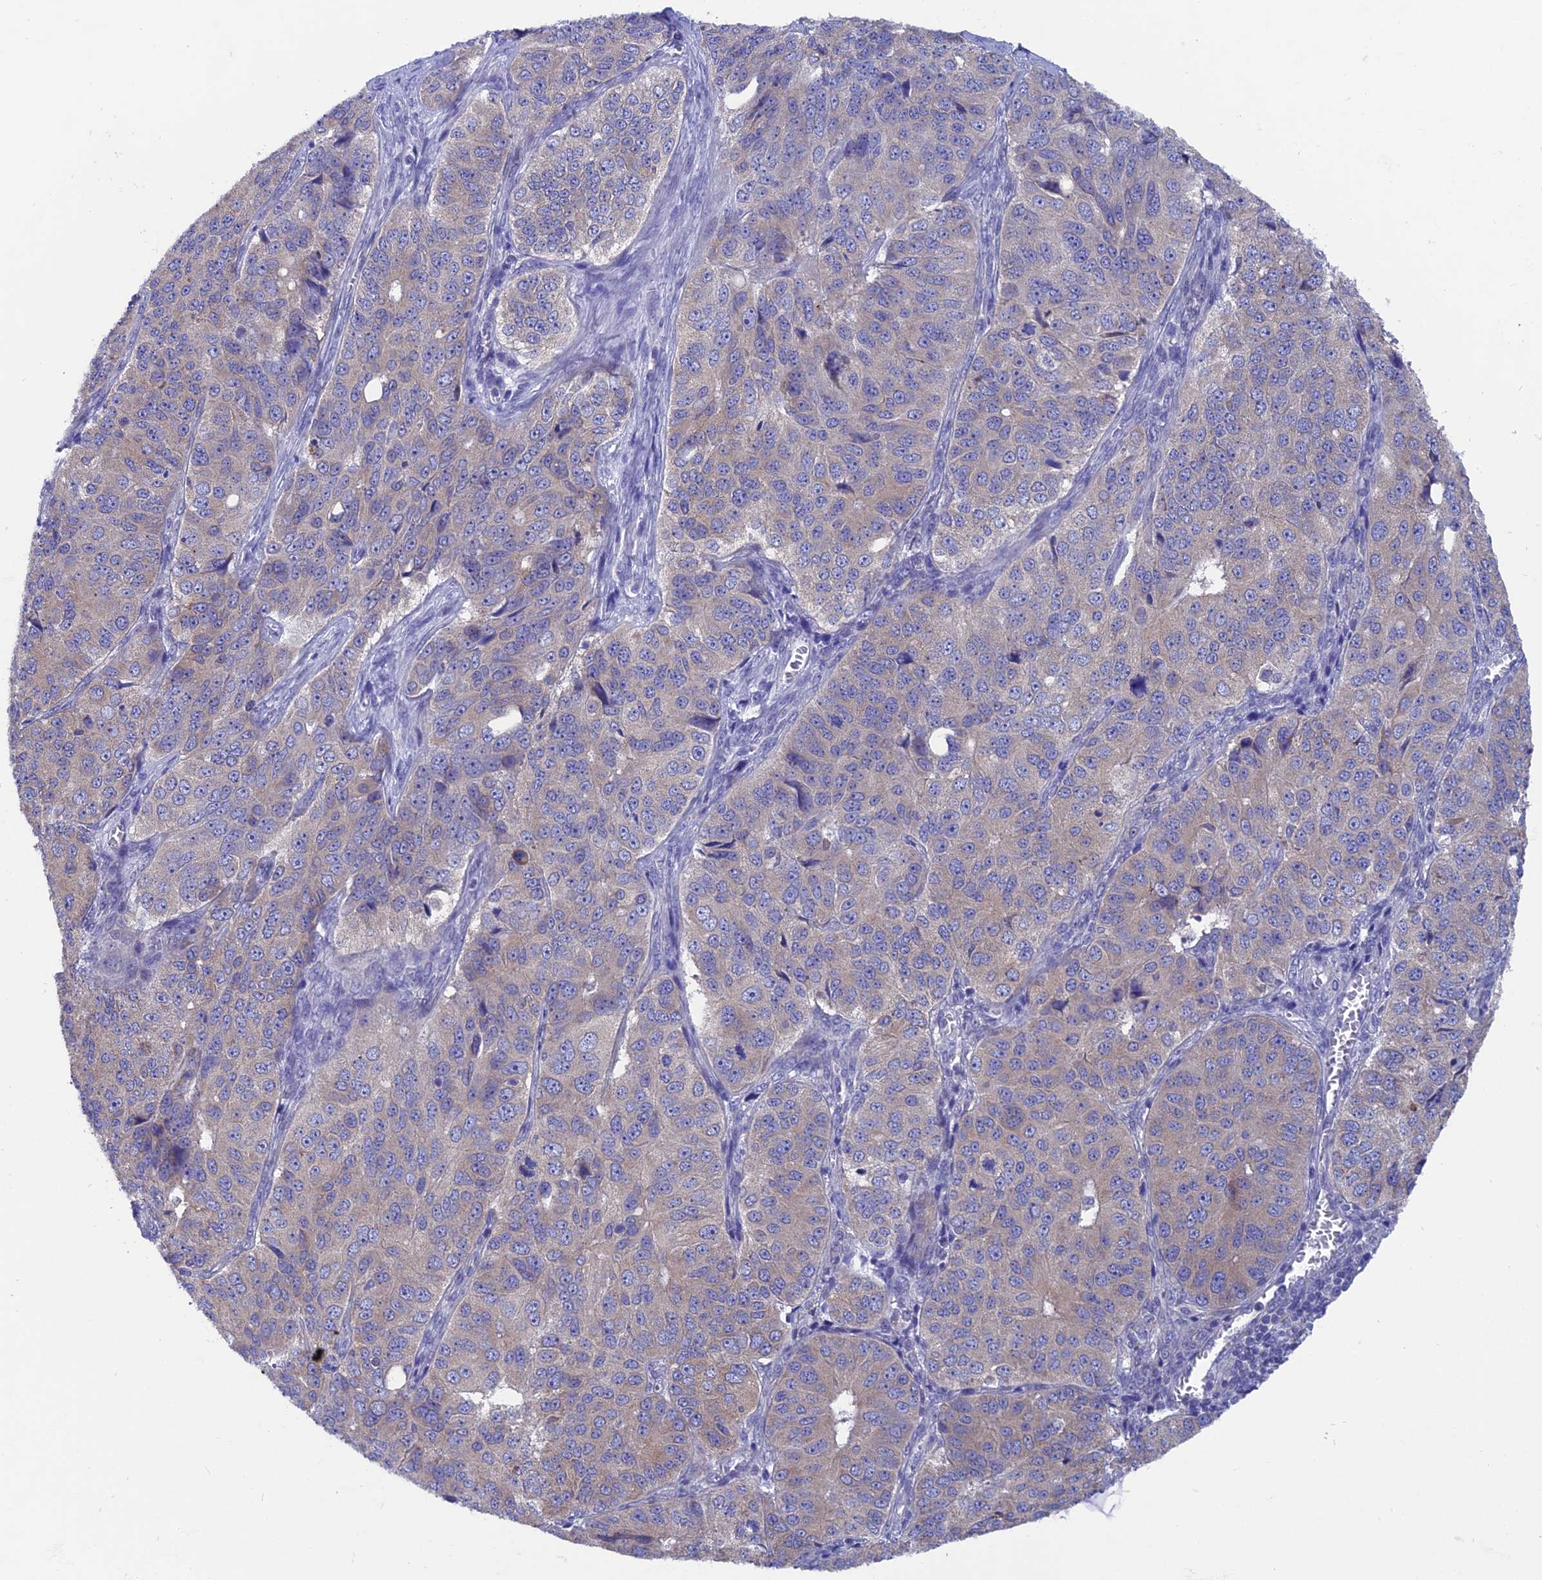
{"staining": {"intensity": "negative", "quantity": "none", "location": "none"}, "tissue": "ovarian cancer", "cell_type": "Tumor cells", "image_type": "cancer", "snomed": [{"axis": "morphology", "description": "Carcinoma, endometroid"}, {"axis": "topography", "description": "Ovary"}], "caption": "This is an immunohistochemistry (IHC) micrograph of human ovarian cancer. There is no positivity in tumor cells.", "gene": "AK4", "patient": {"sex": "female", "age": 51}}